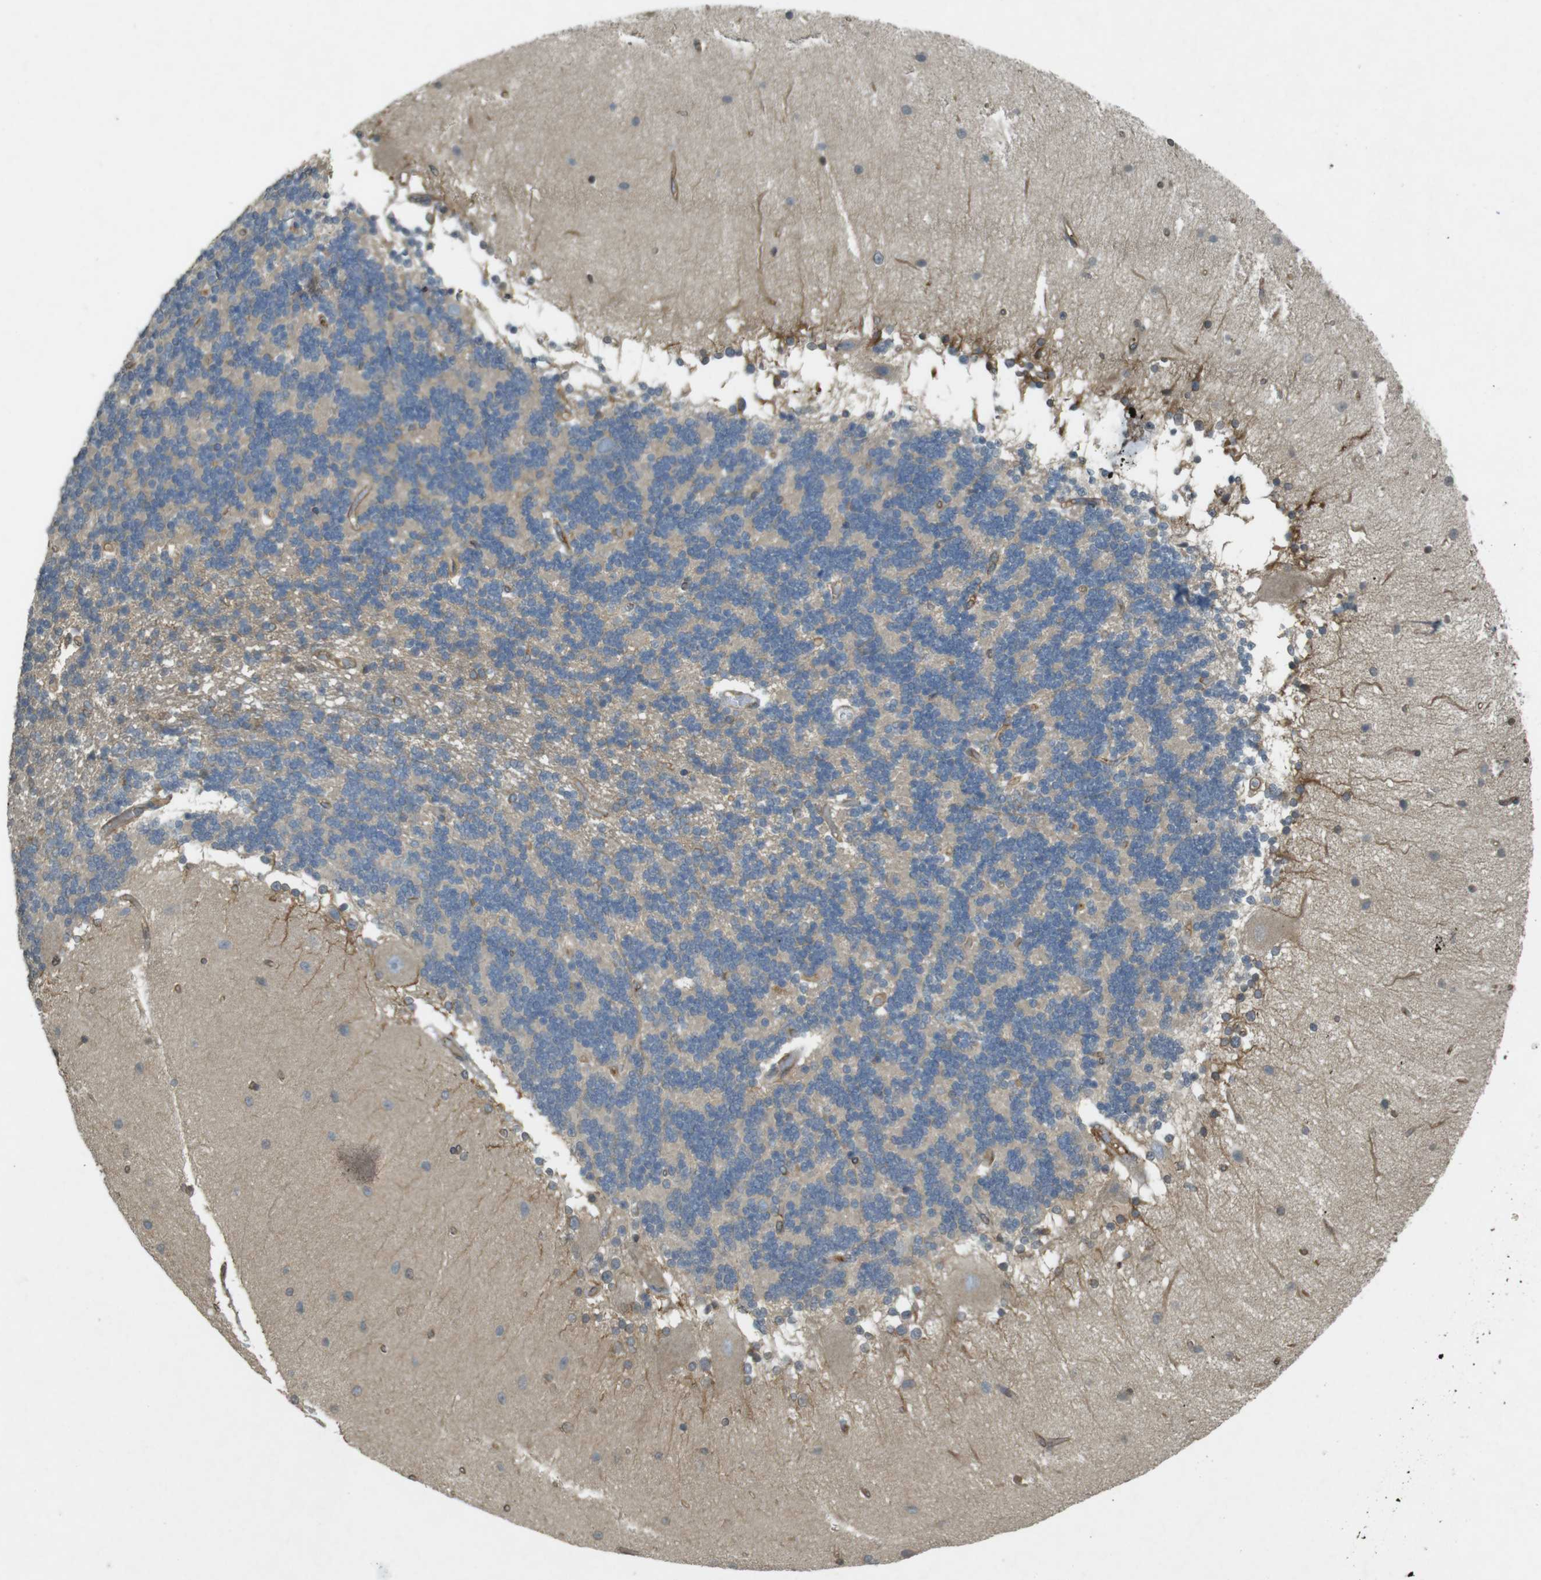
{"staining": {"intensity": "weak", "quantity": "<25%", "location": "cytoplasmic/membranous"}, "tissue": "cerebellum", "cell_type": "Cells in granular layer", "image_type": "normal", "snomed": [{"axis": "morphology", "description": "Normal tissue, NOS"}, {"axis": "topography", "description": "Cerebellum"}], "caption": "This is an IHC micrograph of unremarkable human cerebellum. There is no staining in cells in granular layer.", "gene": "KIF5B", "patient": {"sex": "female", "age": 54}}